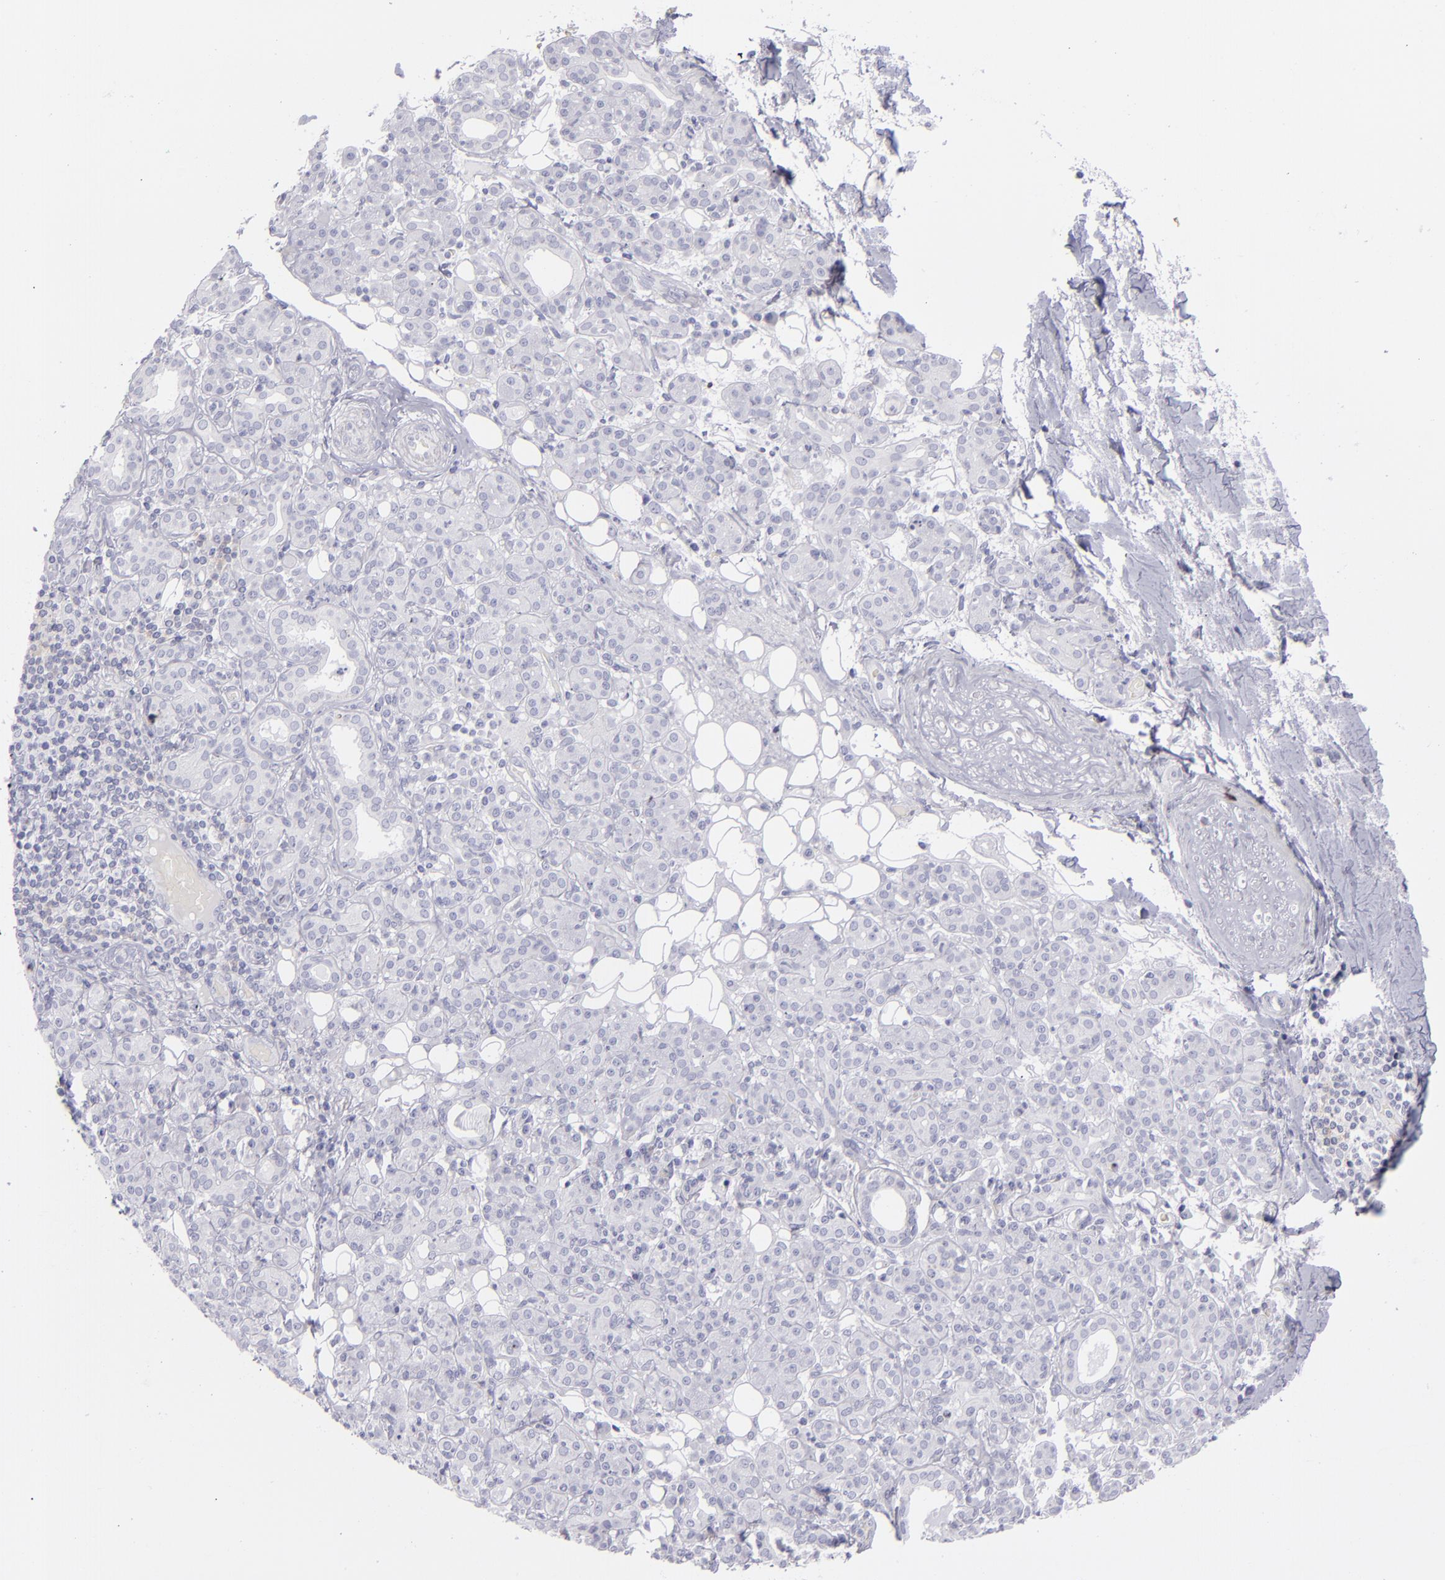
{"staining": {"intensity": "negative", "quantity": "none", "location": "none"}, "tissue": "skin cancer", "cell_type": "Tumor cells", "image_type": "cancer", "snomed": [{"axis": "morphology", "description": "Squamous cell carcinoma, NOS"}, {"axis": "topography", "description": "Skin"}], "caption": "Skin squamous cell carcinoma stained for a protein using immunohistochemistry (IHC) reveals no expression tumor cells.", "gene": "CD22", "patient": {"sex": "male", "age": 84}}